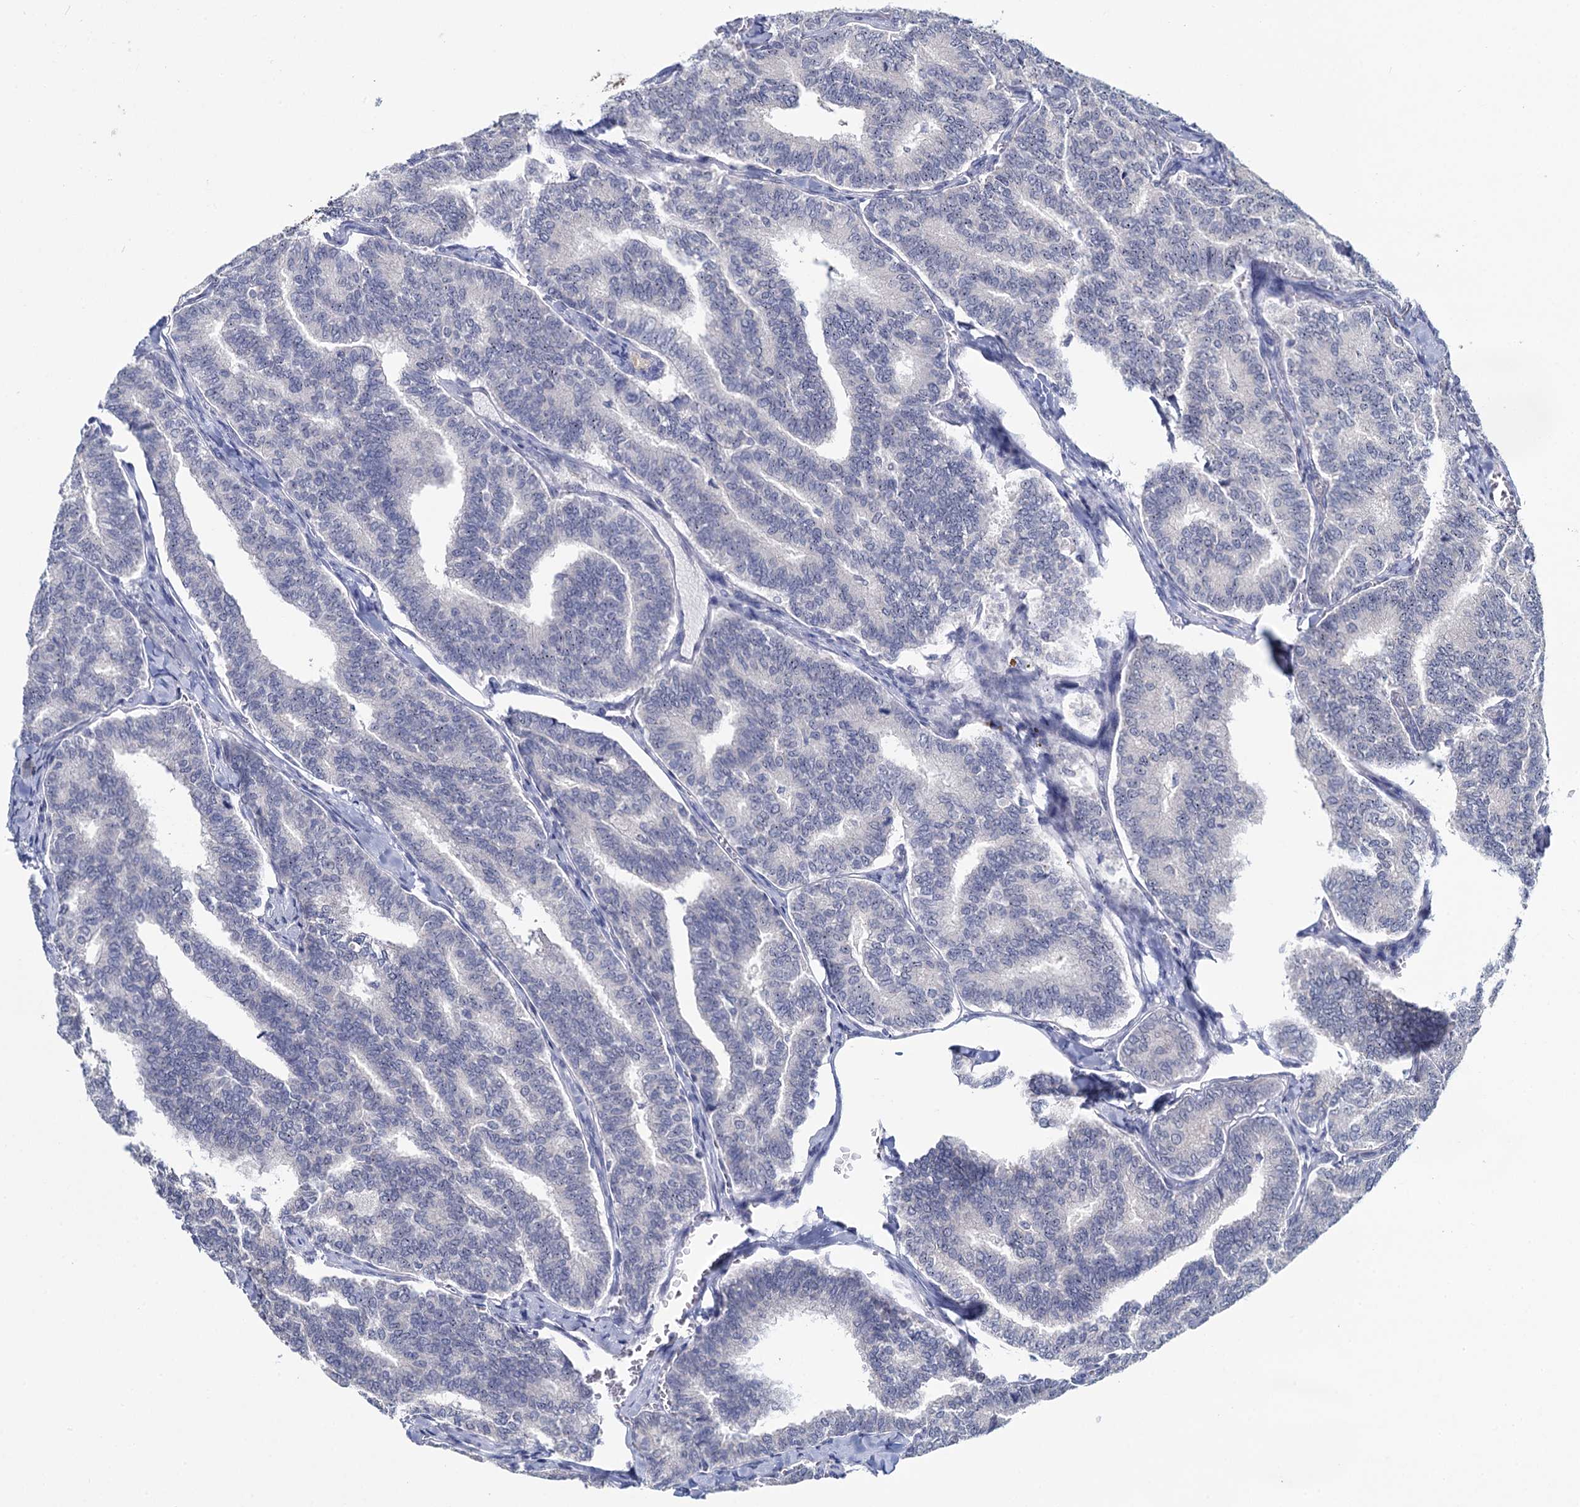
{"staining": {"intensity": "negative", "quantity": "none", "location": "none"}, "tissue": "thyroid cancer", "cell_type": "Tumor cells", "image_type": "cancer", "snomed": [{"axis": "morphology", "description": "Papillary adenocarcinoma, NOS"}, {"axis": "topography", "description": "Thyroid gland"}], "caption": "This is an immunohistochemistry photomicrograph of human thyroid cancer. There is no positivity in tumor cells.", "gene": "SFN", "patient": {"sex": "female", "age": 35}}